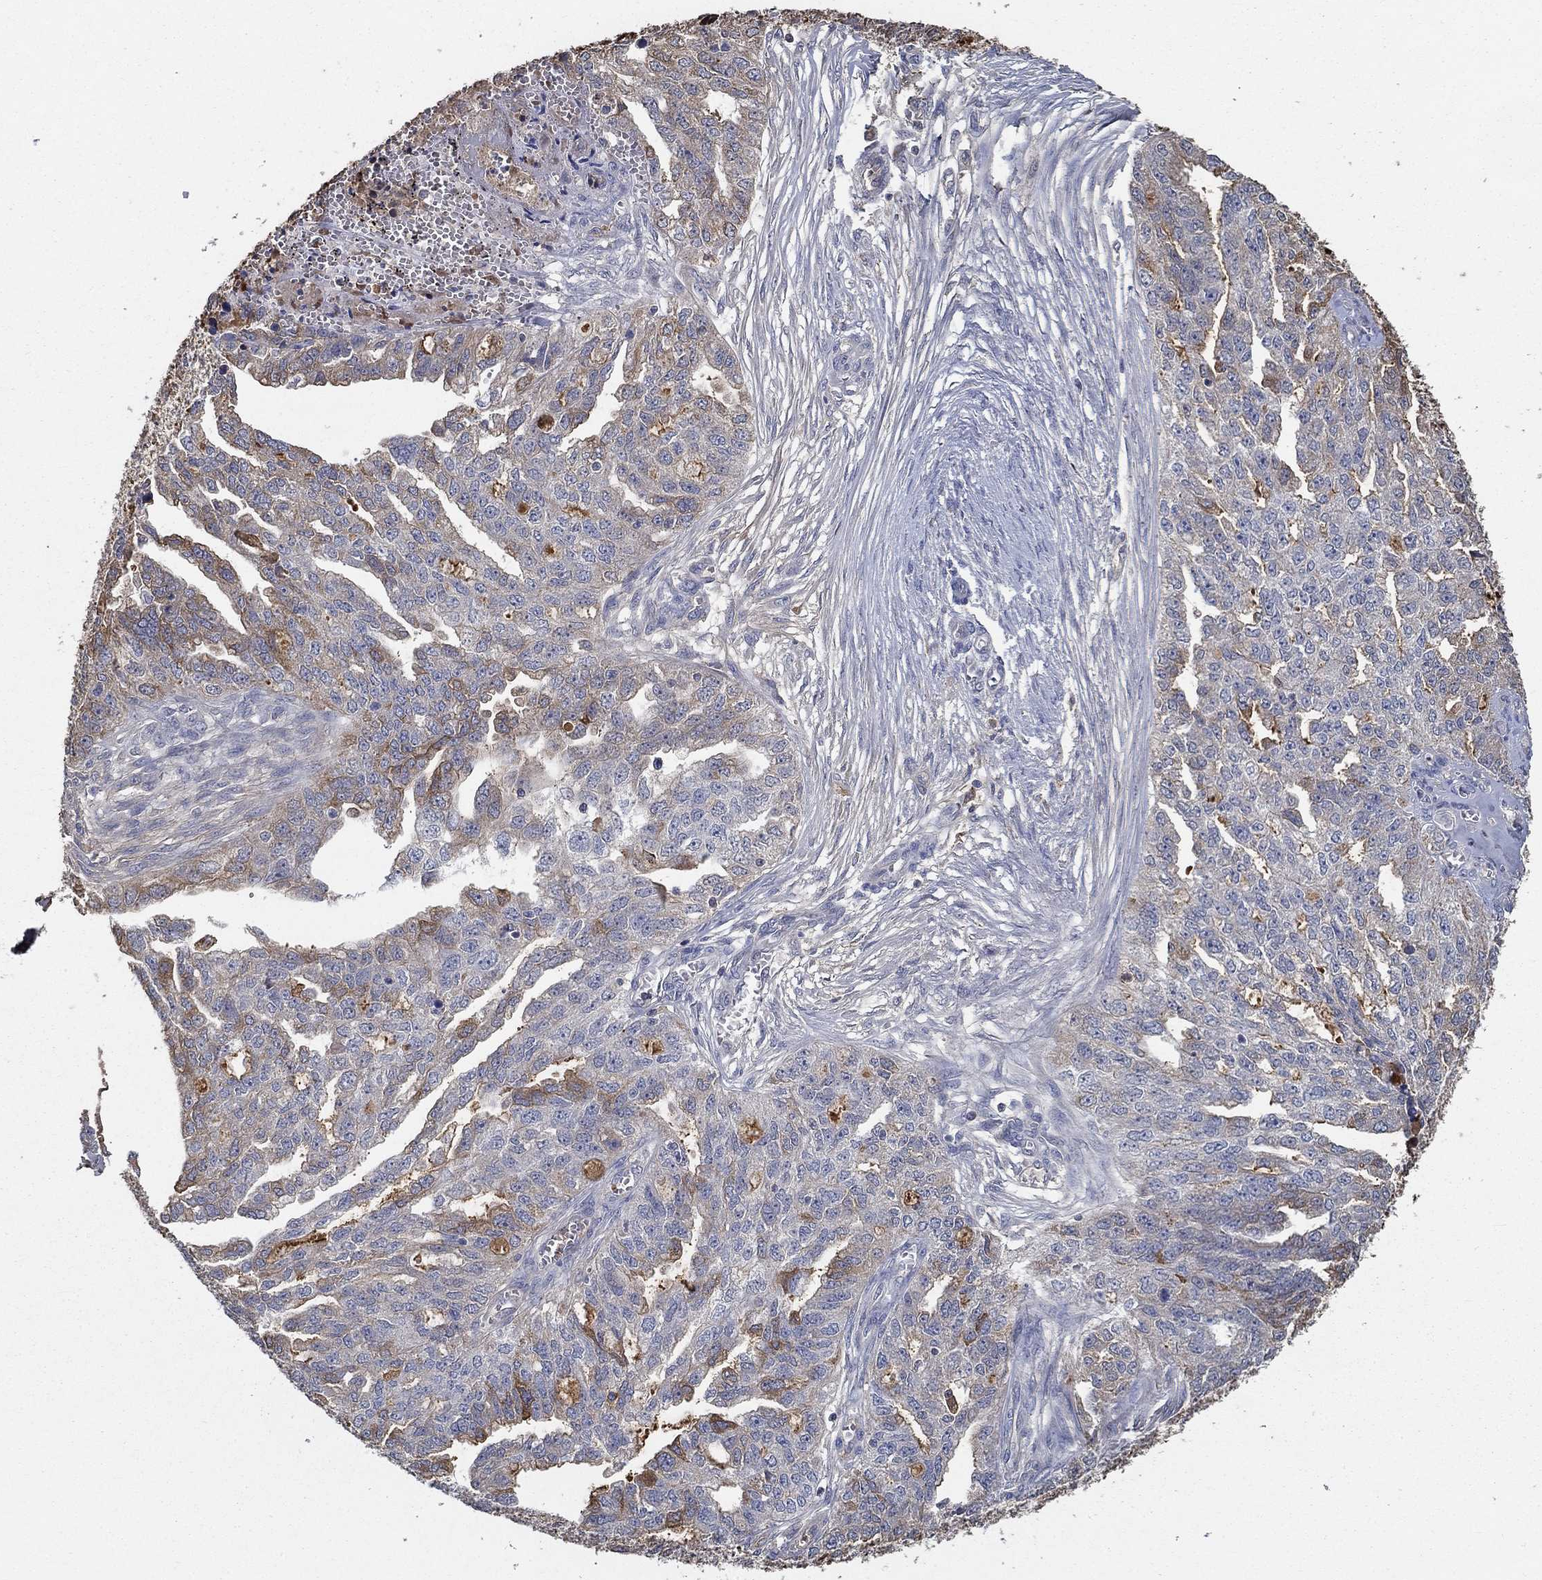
{"staining": {"intensity": "moderate", "quantity": "<25%", "location": "cytoplasmic/membranous"}, "tissue": "ovarian cancer", "cell_type": "Tumor cells", "image_type": "cancer", "snomed": [{"axis": "morphology", "description": "Cystadenocarcinoma, serous, NOS"}, {"axis": "topography", "description": "Ovary"}], "caption": "Ovarian cancer (serous cystadenocarcinoma) stained with immunohistochemistry (IHC) exhibits moderate cytoplasmic/membranous staining in about <25% of tumor cells.", "gene": "IL10", "patient": {"sex": "female", "age": 51}}